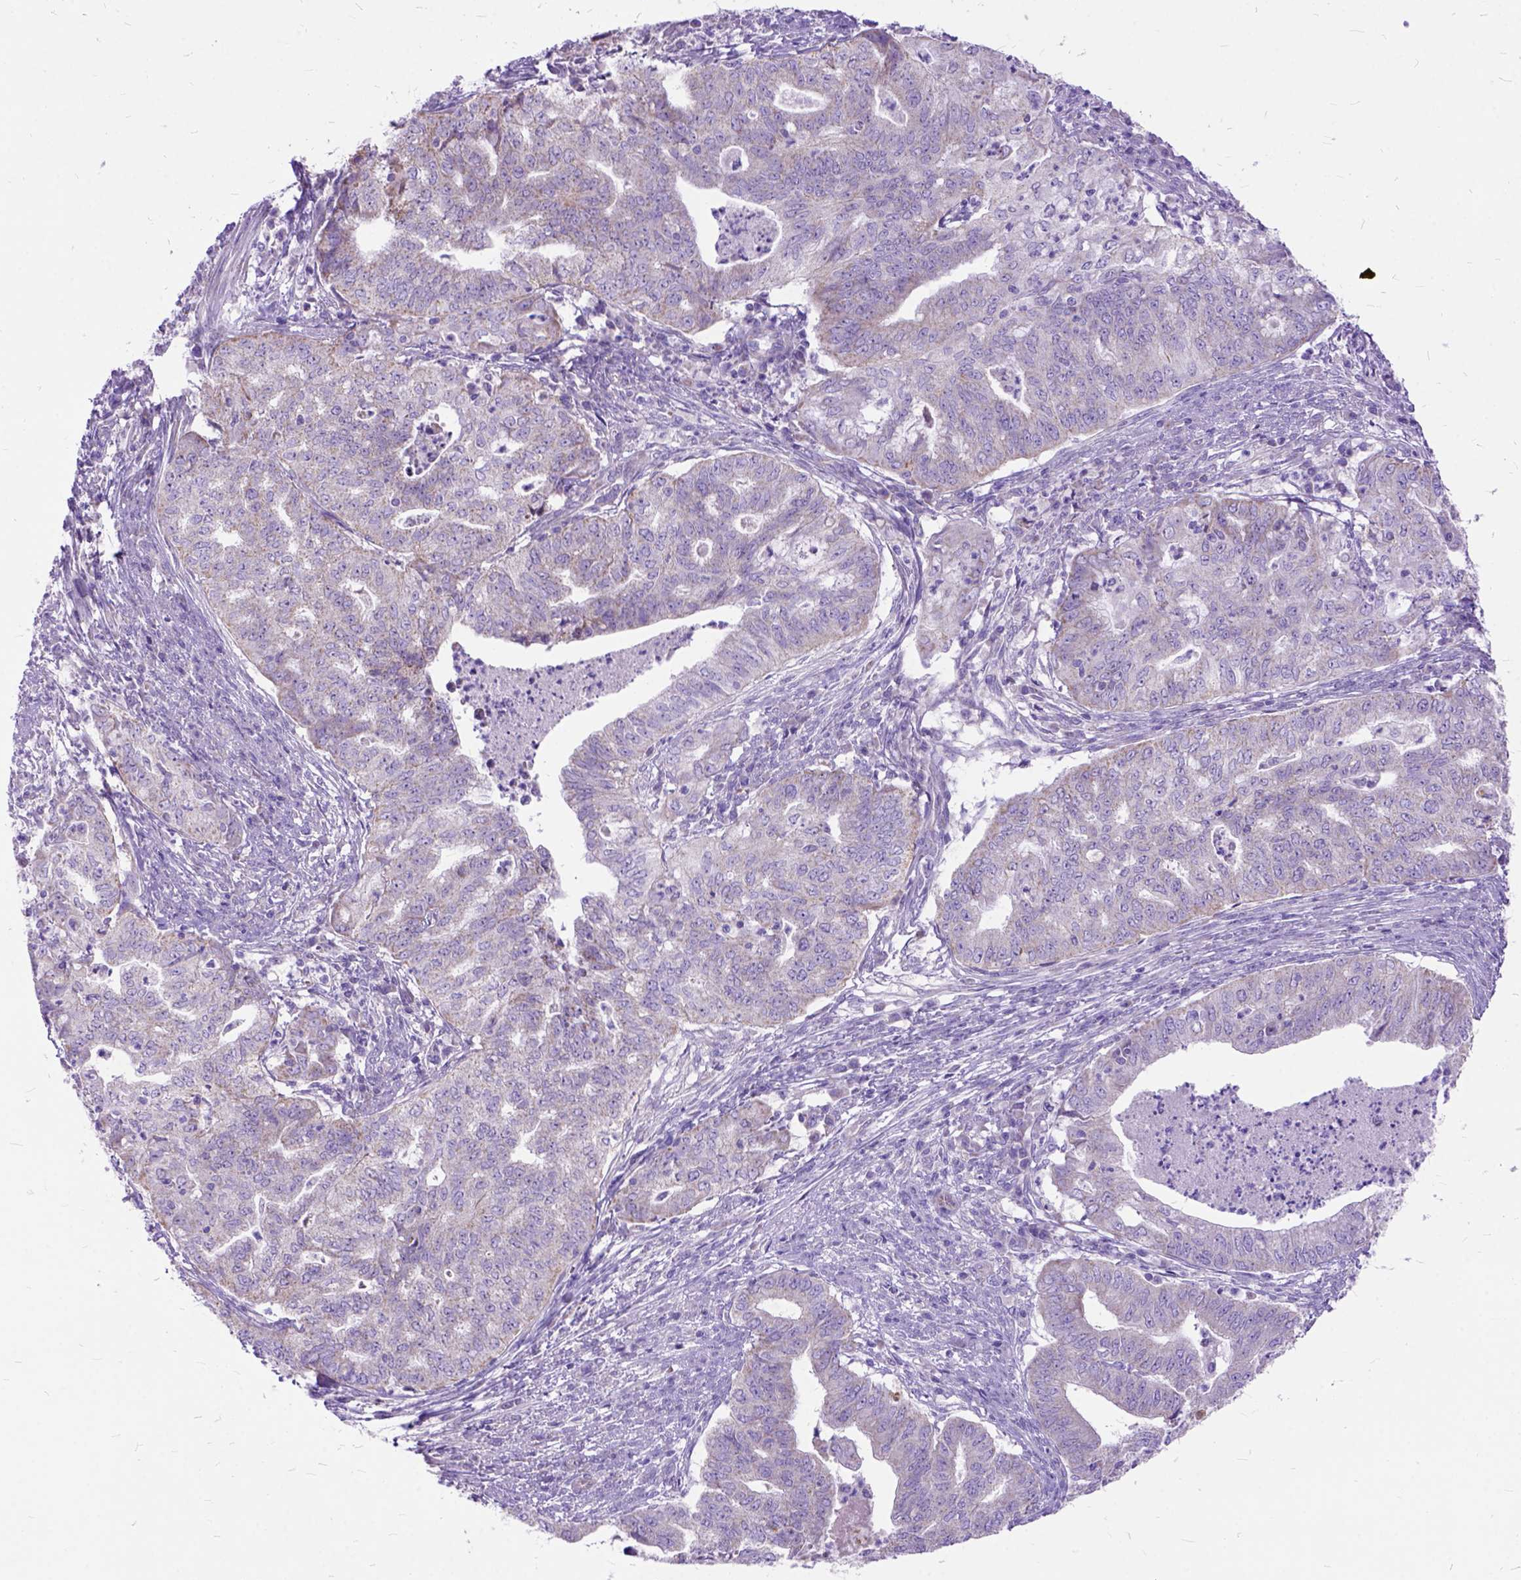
{"staining": {"intensity": "negative", "quantity": "none", "location": "none"}, "tissue": "endometrial cancer", "cell_type": "Tumor cells", "image_type": "cancer", "snomed": [{"axis": "morphology", "description": "Adenocarcinoma, NOS"}, {"axis": "topography", "description": "Endometrium"}], "caption": "This is an immunohistochemistry micrograph of human endometrial cancer (adenocarcinoma). There is no staining in tumor cells.", "gene": "CTAG2", "patient": {"sex": "female", "age": 79}}